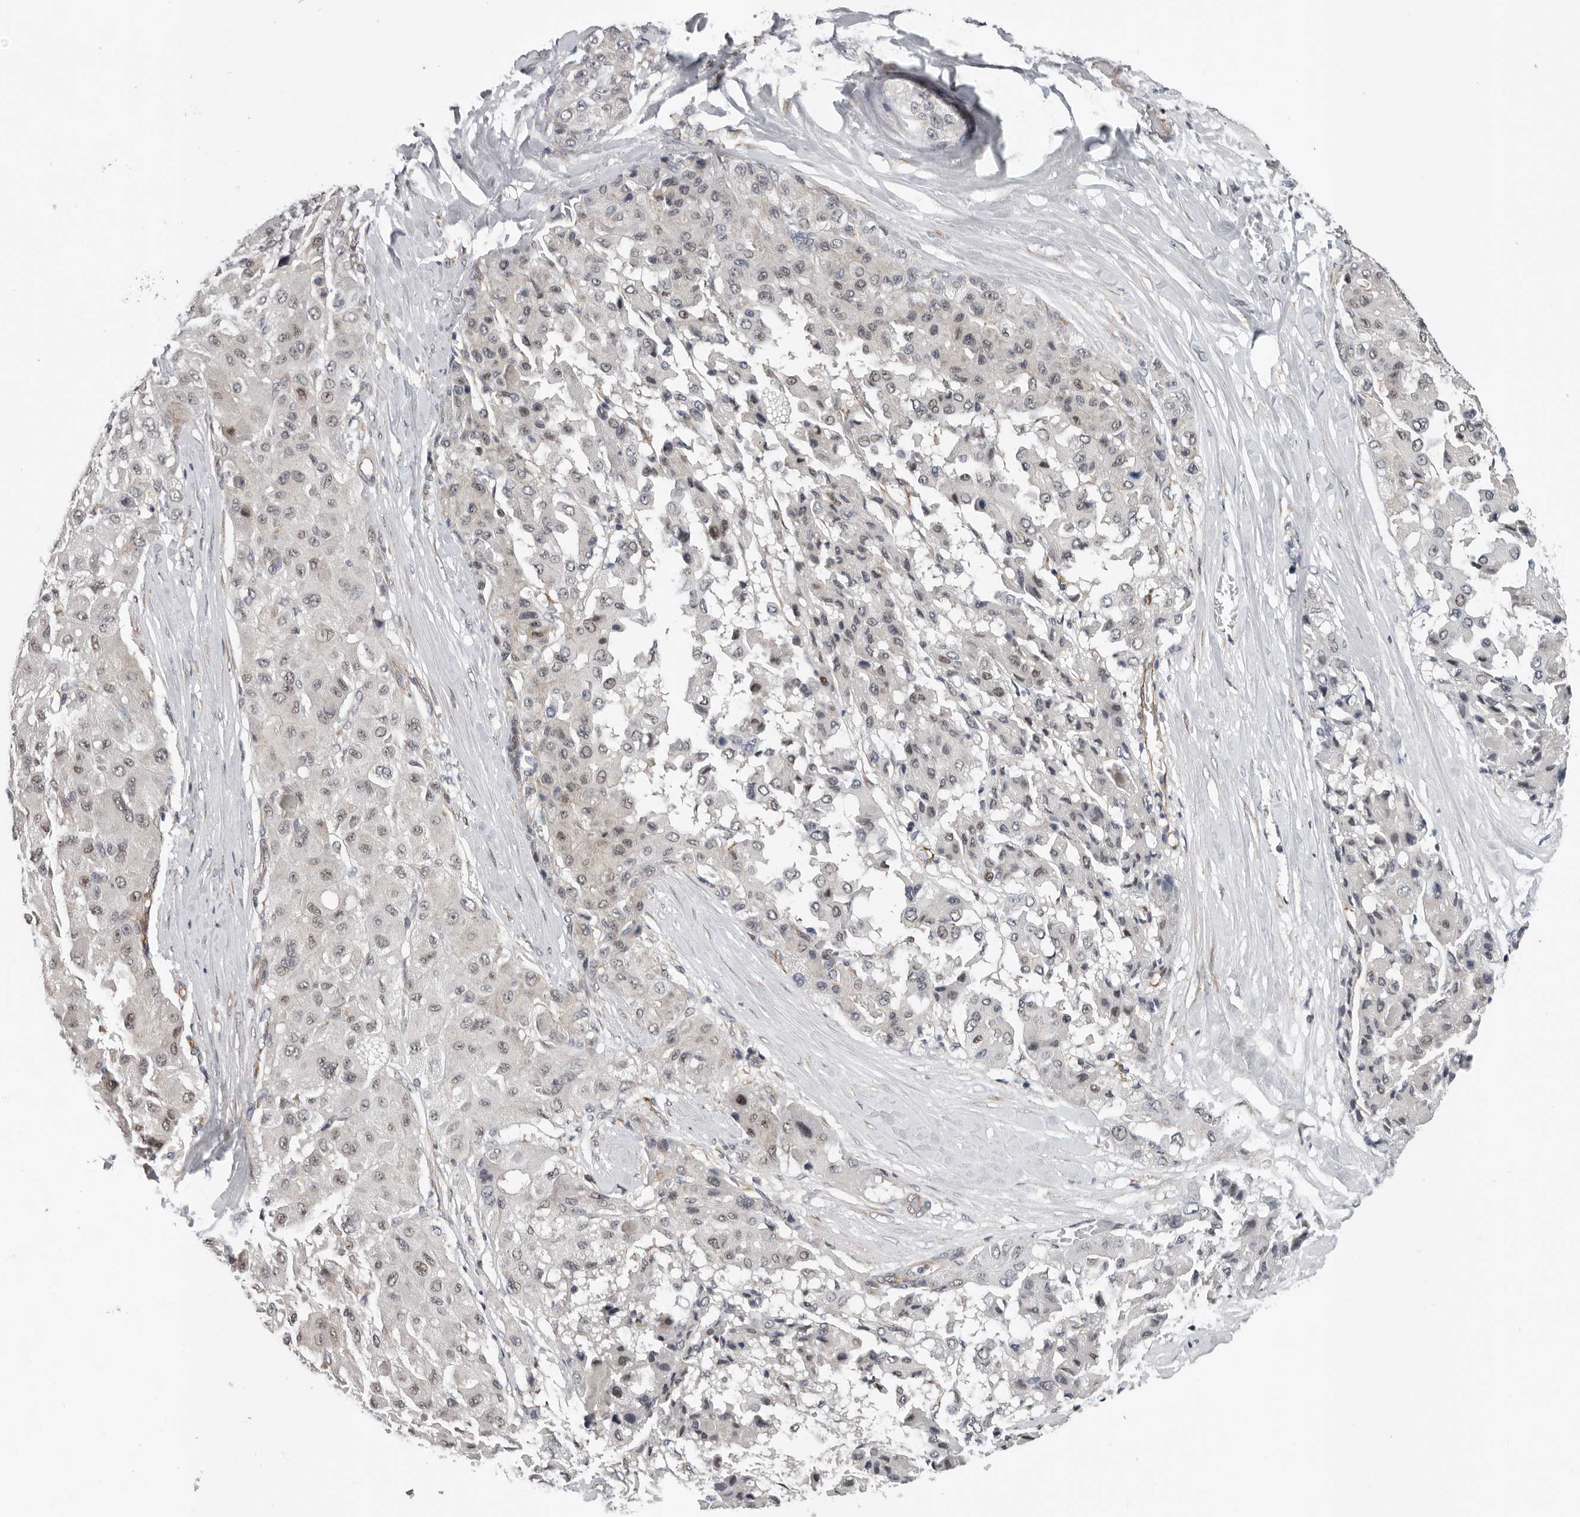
{"staining": {"intensity": "weak", "quantity": "<25%", "location": "nuclear"}, "tissue": "liver cancer", "cell_type": "Tumor cells", "image_type": "cancer", "snomed": [{"axis": "morphology", "description": "Carcinoma, Hepatocellular, NOS"}, {"axis": "topography", "description": "Liver"}], "caption": "High power microscopy photomicrograph of an immunohistochemistry image of hepatocellular carcinoma (liver), revealing no significant staining in tumor cells.", "gene": "RALGPS2", "patient": {"sex": "male", "age": 80}}